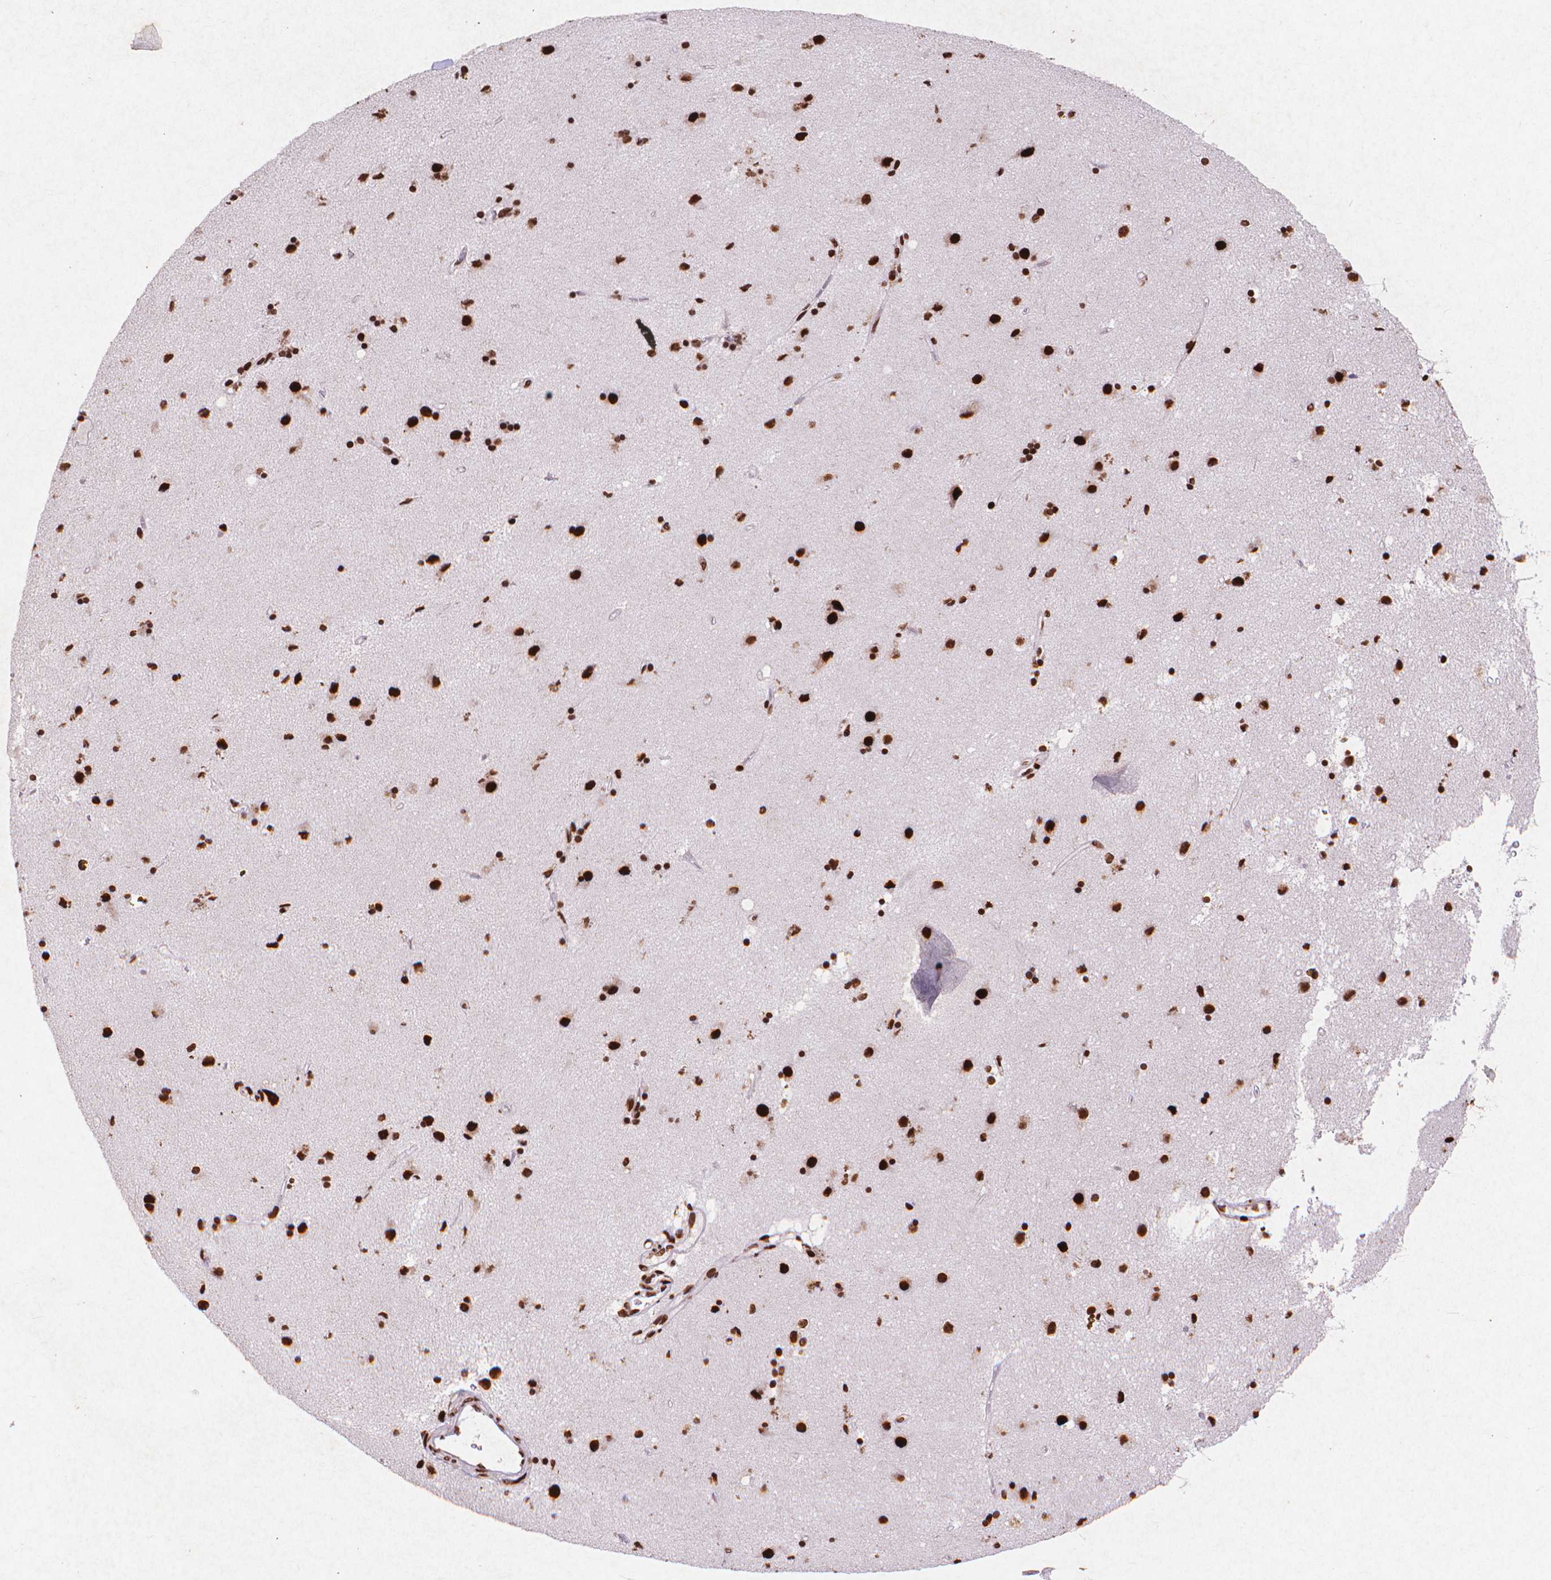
{"staining": {"intensity": "strong", "quantity": ">75%", "location": "nuclear"}, "tissue": "caudate", "cell_type": "Glial cells", "image_type": "normal", "snomed": [{"axis": "morphology", "description": "Normal tissue, NOS"}, {"axis": "topography", "description": "Lateral ventricle wall"}], "caption": "Caudate stained for a protein reveals strong nuclear positivity in glial cells.", "gene": "CITED2", "patient": {"sex": "female", "age": 71}}